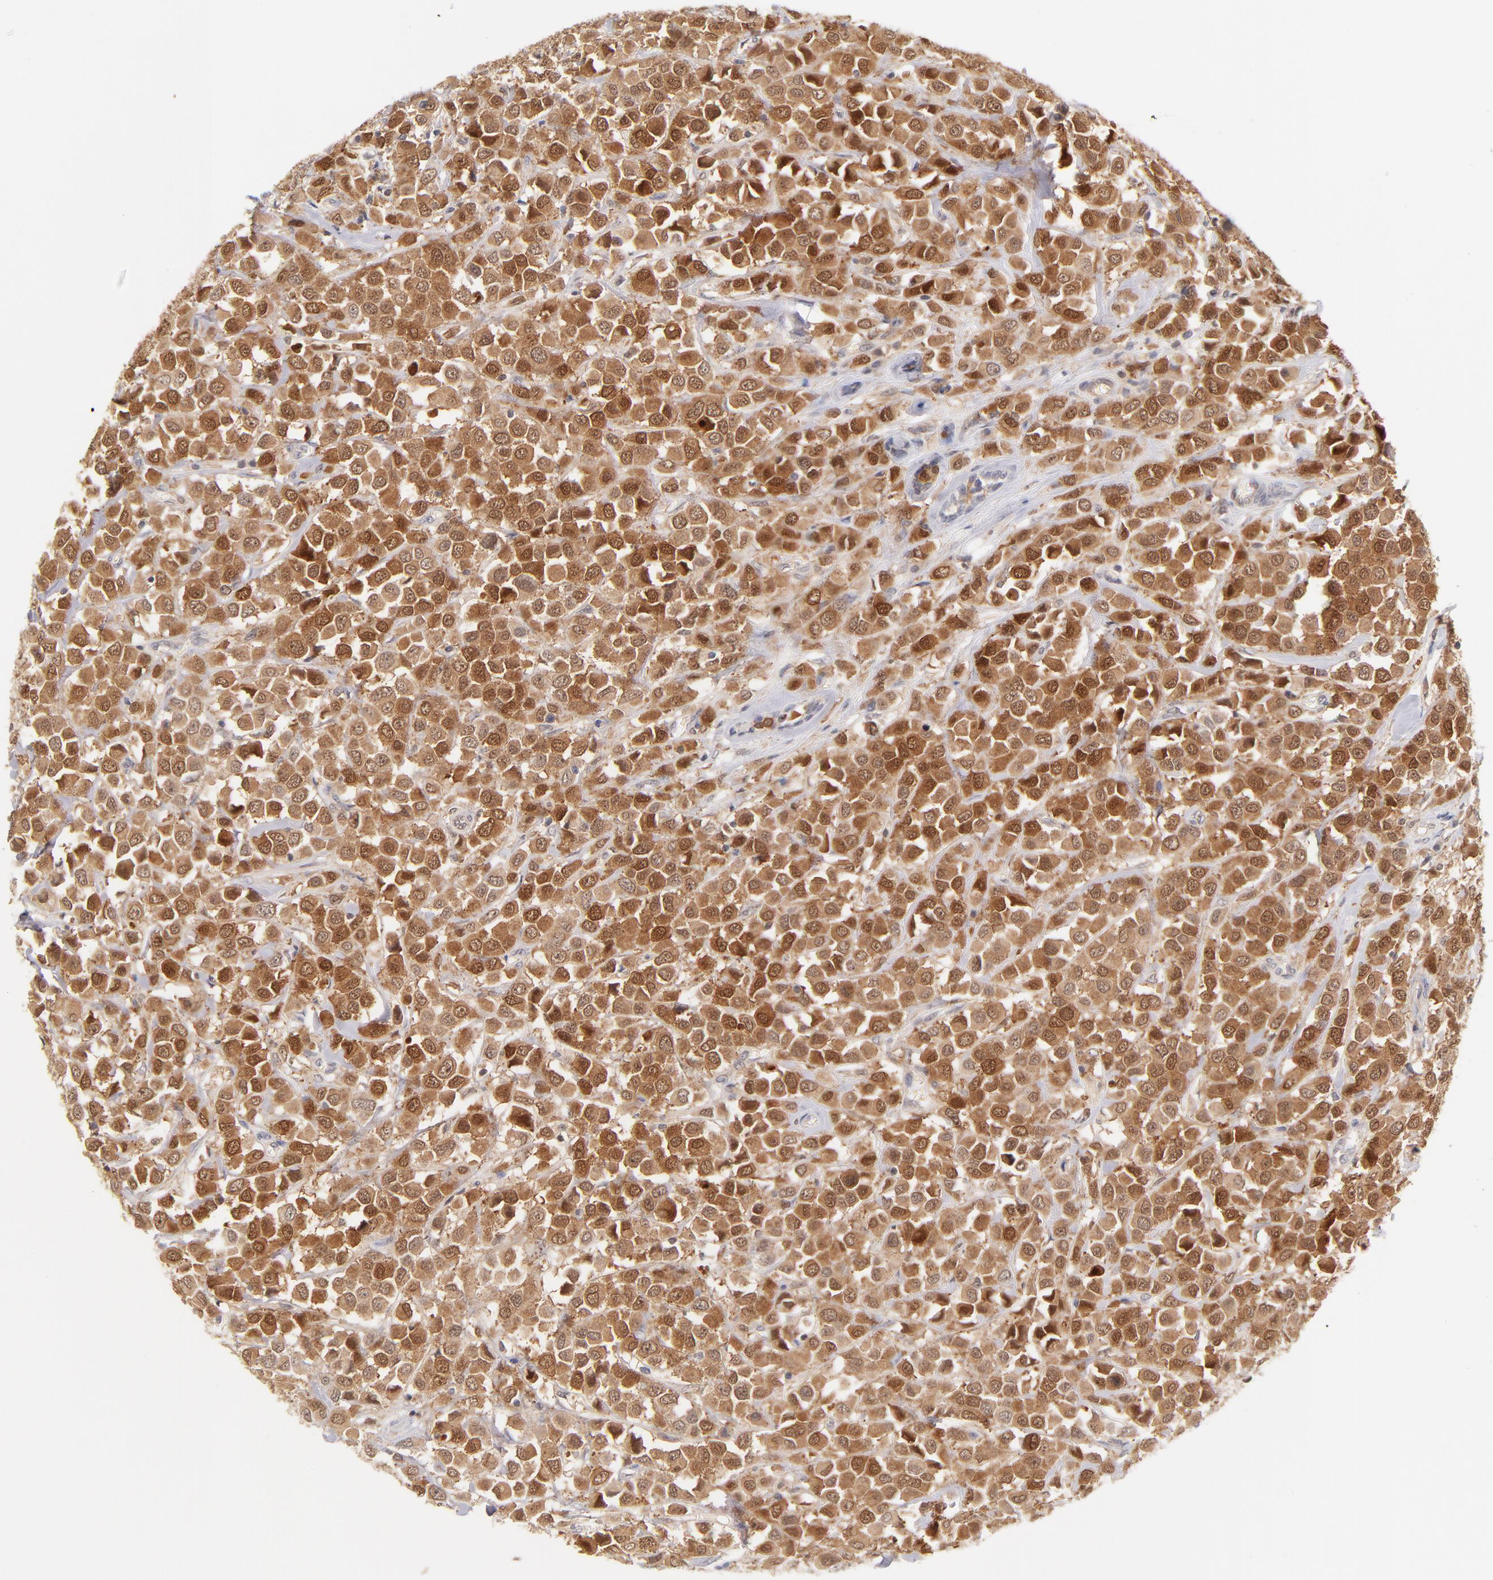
{"staining": {"intensity": "strong", "quantity": ">75%", "location": "cytoplasmic/membranous,nuclear"}, "tissue": "breast cancer", "cell_type": "Tumor cells", "image_type": "cancer", "snomed": [{"axis": "morphology", "description": "Duct carcinoma"}, {"axis": "topography", "description": "Breast"}], "caption": "The photomicrograph demonstrates staining of breast invasive ductal carcinoma, revealing strong cytoplasmic/membranous and nuclear protein staining (brown color) within tumor cells.", "gene": "CASP6", "patient": {"sex": "female", "age": 61}}